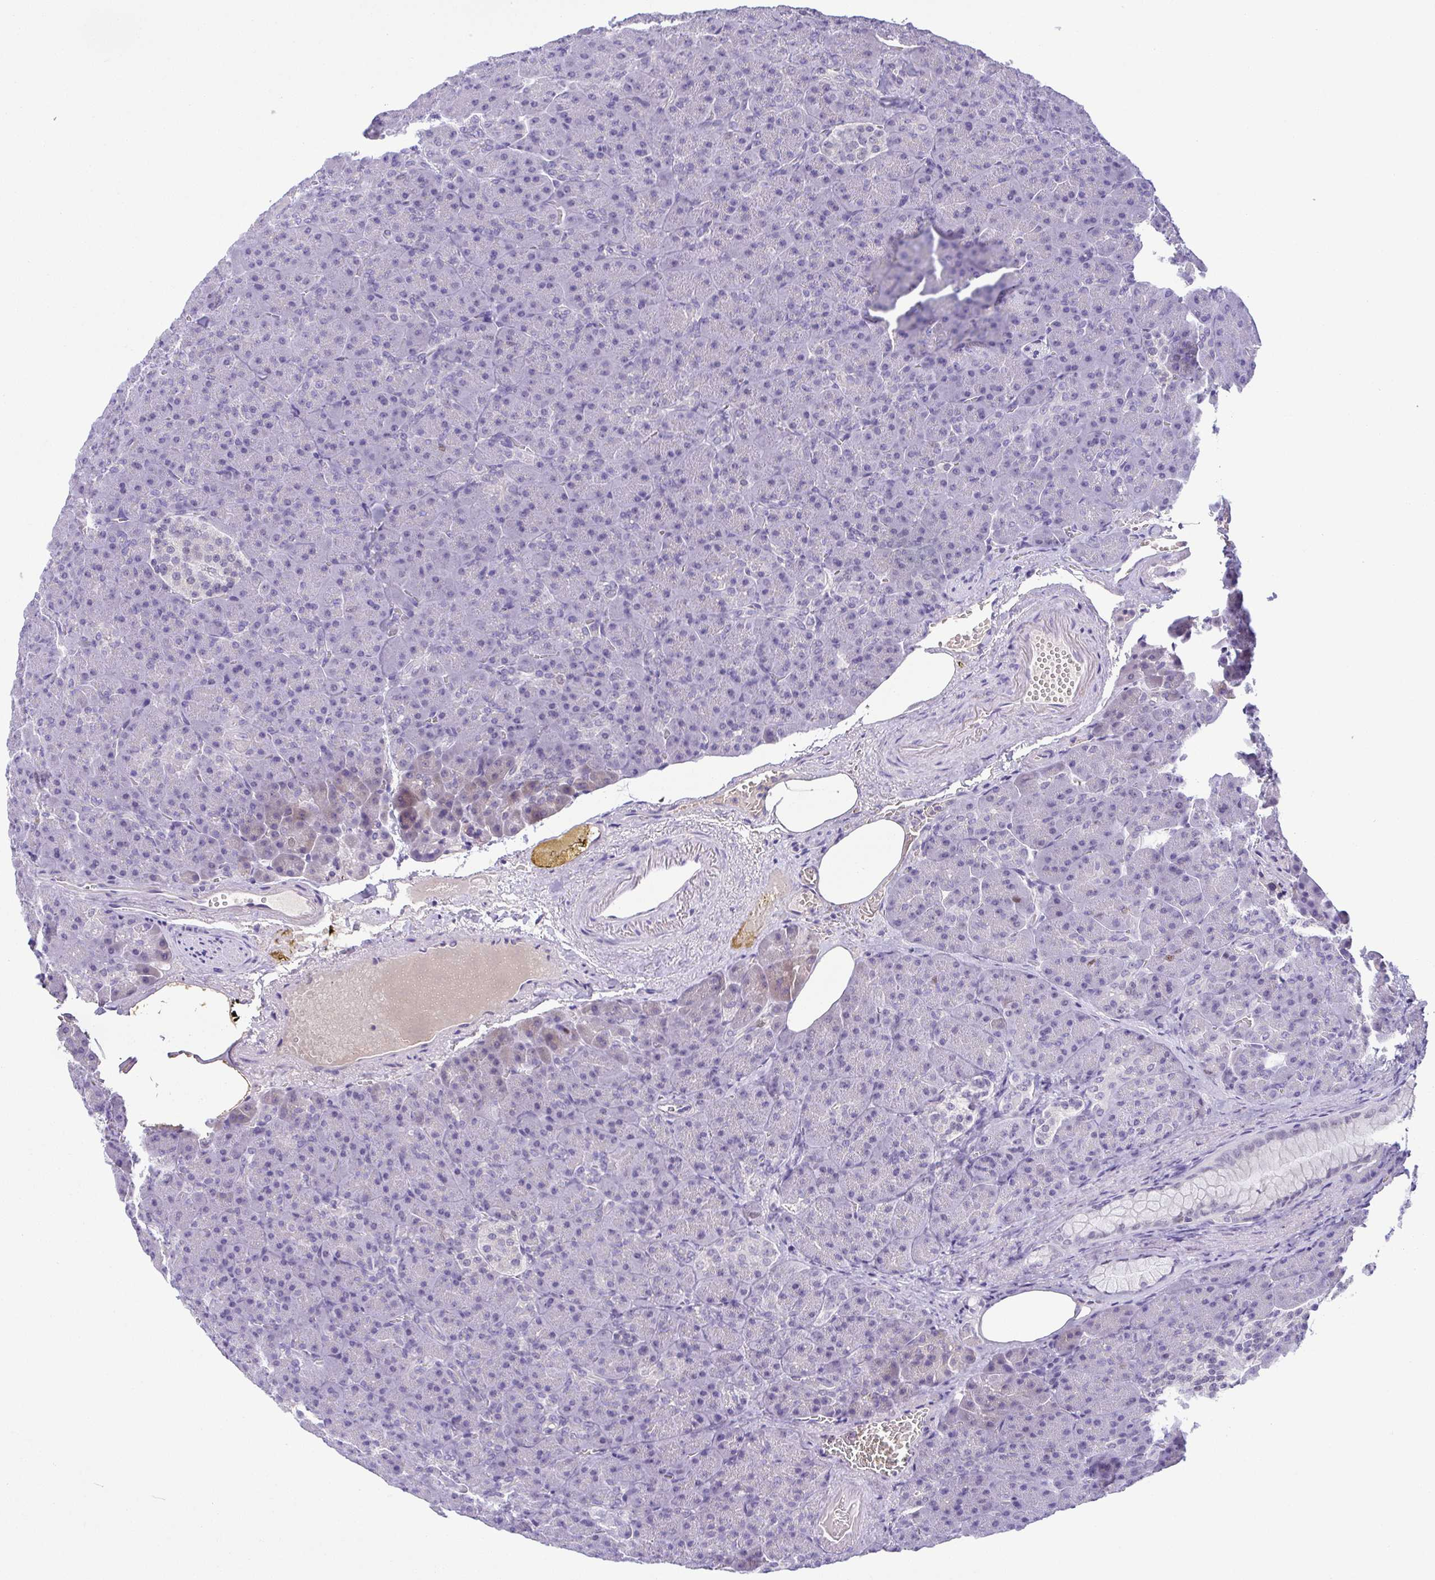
{"staining": {"intensity": "negative", "quantity": "none", "location": "none"}, "tissue": "pancreas", "cell_type": "Exocrine glandular cells", "image_type": "normal", "snomed": [{"axis": "morphology", "description": "Normal tissue, NOS"}, {"axis": "topography", "description": "Pancreas"}], "caption": "Pancreas stained for a protein using immunohistochemistry (IHC) demonstrates no expression exocrine glandular cells.", "gene": "TIPIN", "patient": {"sex": "female", "age": 74}}